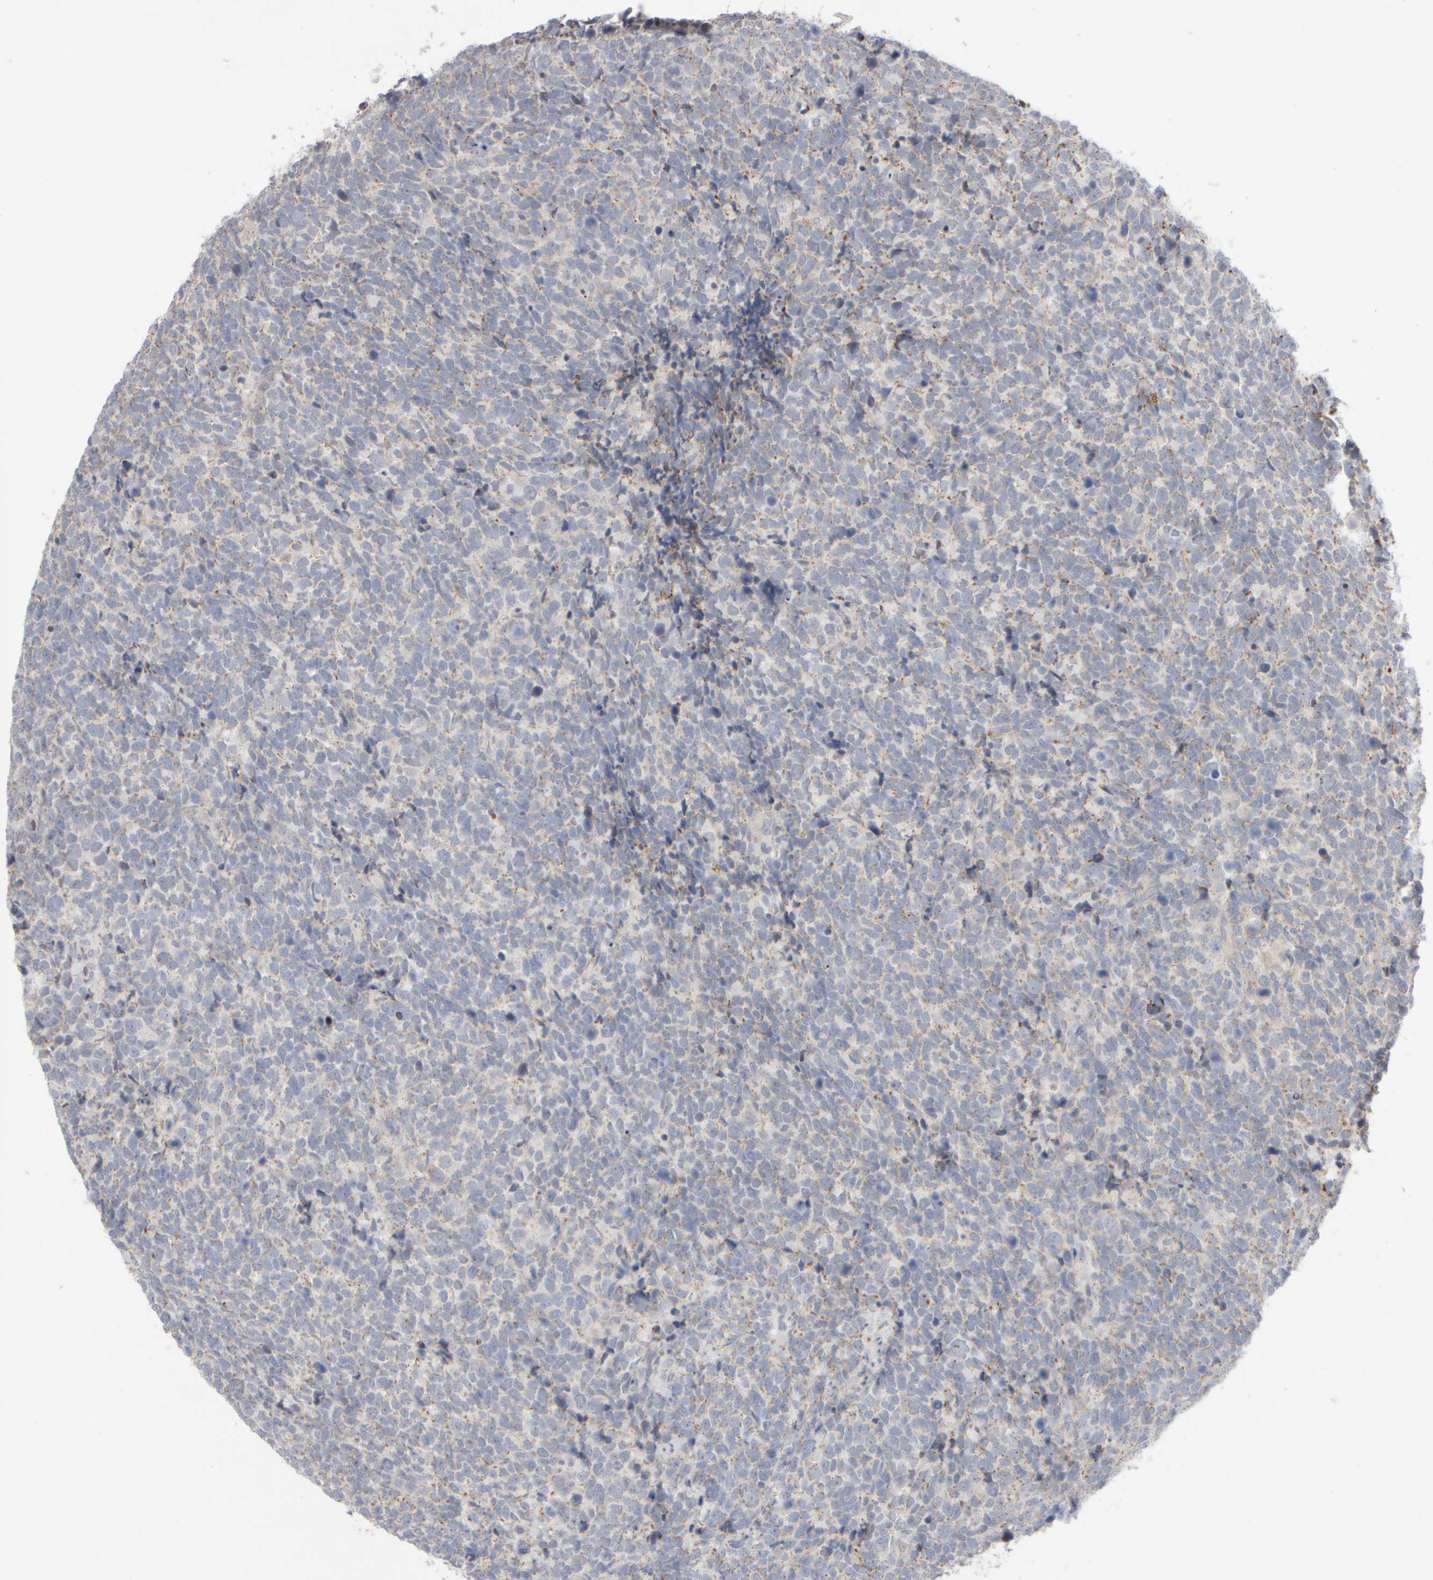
{"staining": {"intensity": "weak", "quantity": "25%-75%", "location": "cytoplasmic/membranous"}, "tissue": "urothelial cancer", "cell_type": "Tumor cells", "image_type": "cancer", "snomed": [{"axis": "morphology", "description": "Urothelial carcinoma, High grade"}, {"axis": "topography", "description": "Urinary bladder"}], "caption": "High-magnification brightfield microscopy of high-grade urothelial carcinoma stained with DAB (3,3'-diaminobenzidine) (brown) and counterstained with hematoxylin (blue). tumor cells exhibit weak cytoplasmic/membranous expression is seen in approximately25%-75% of cells.", "gene": "CHADL", "patient": {"sex": "female", "age": 82}}